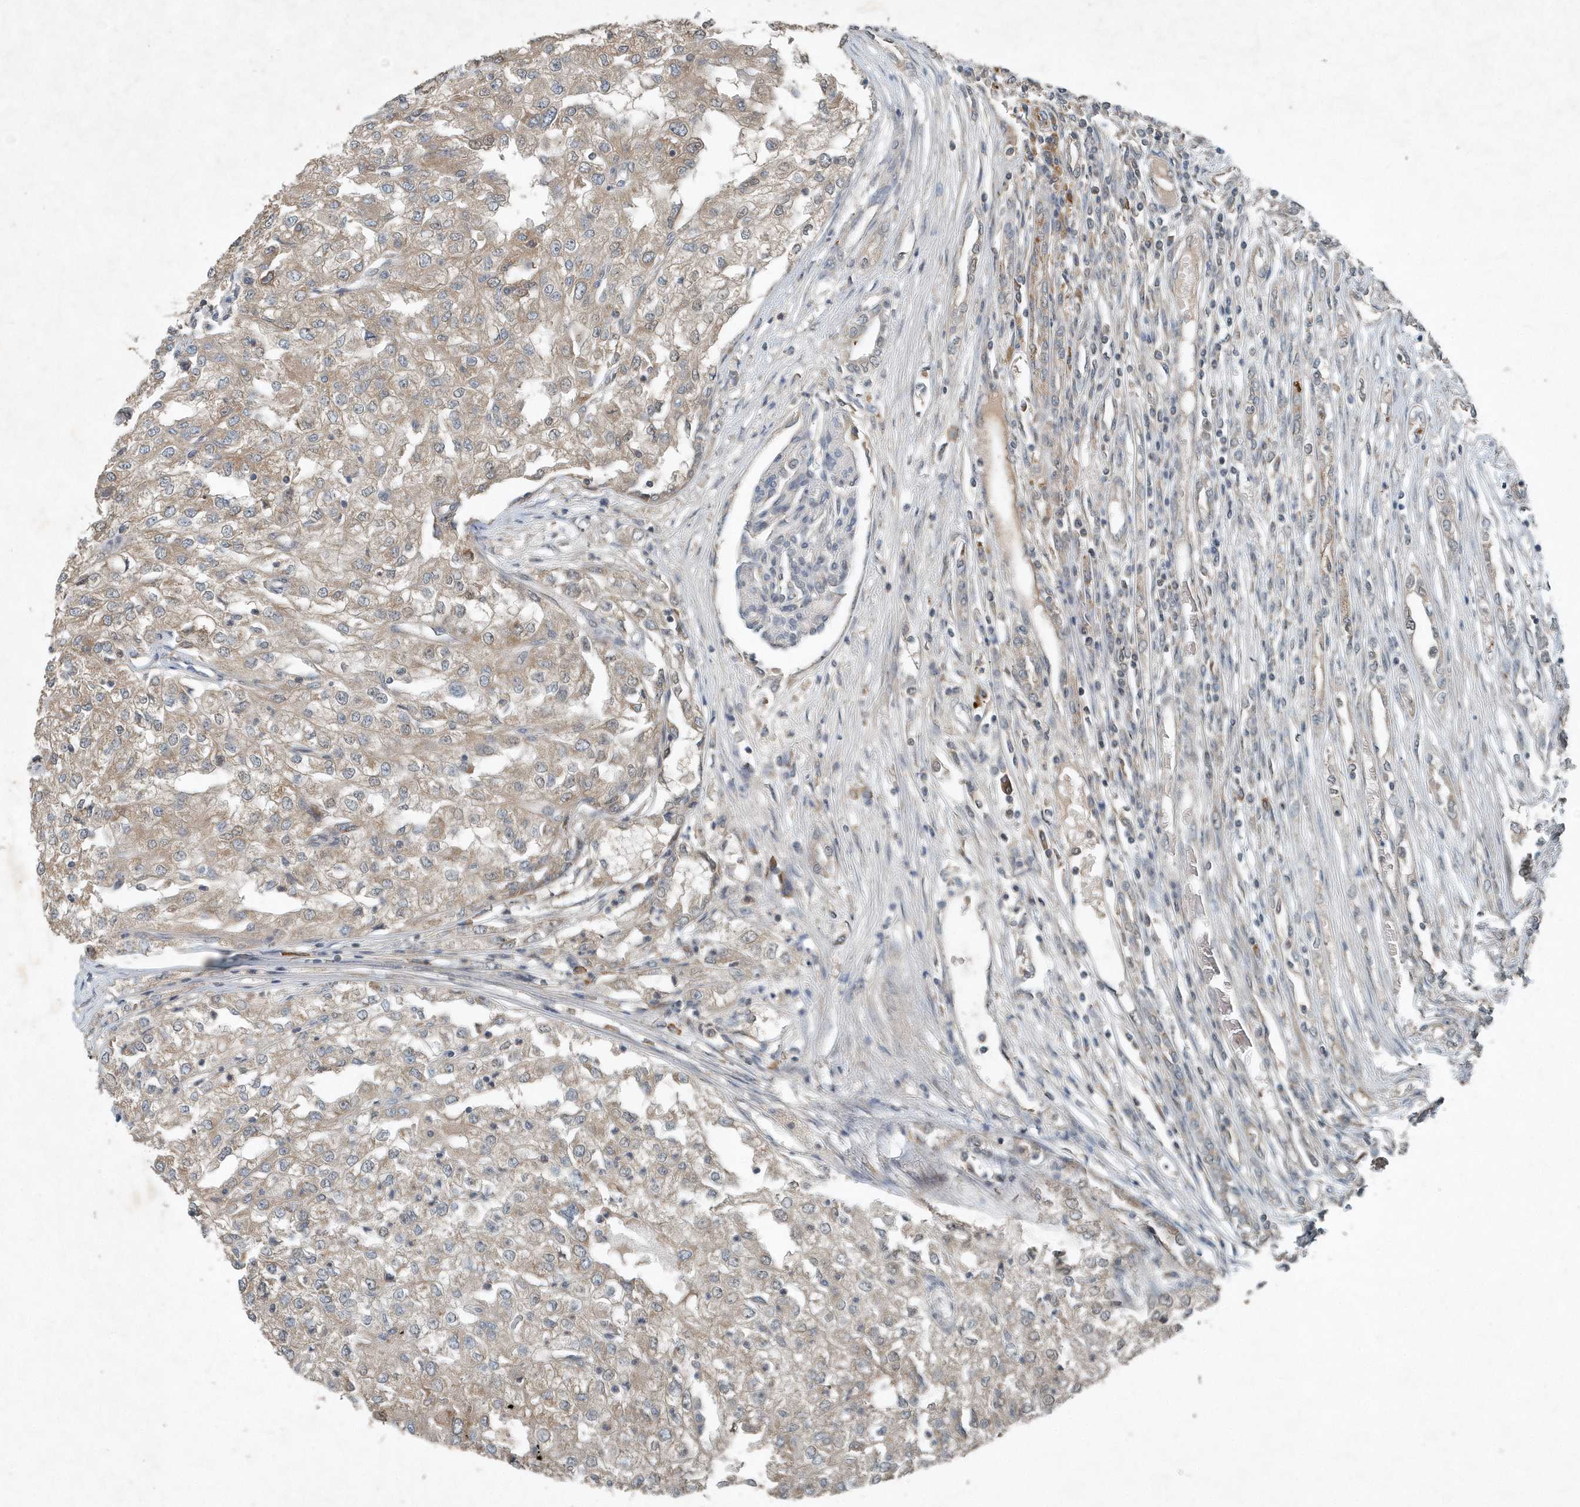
{"staining": {"intensity": "weak", "quantity": ">75%", "location": "cytoplasmic/membranous"}, "tissue": "renal cancer", "cell_type": "Tumor cells", "image_type": "cancer", "snomed": [{"axis": "morphology", "description": "Adenocarcinoma, NOS"}, {"axis": "topography", "description": "Kidney"}], "caption": "Renal cancer (adenocarcinoma) stained with DAB IHC demonstrates low levels of weak cytoplasmic/membranous expression in approximately >75% of tumor cells.", "gene": "SCFD2", "patient": {"sex": "female", "age": 54}}